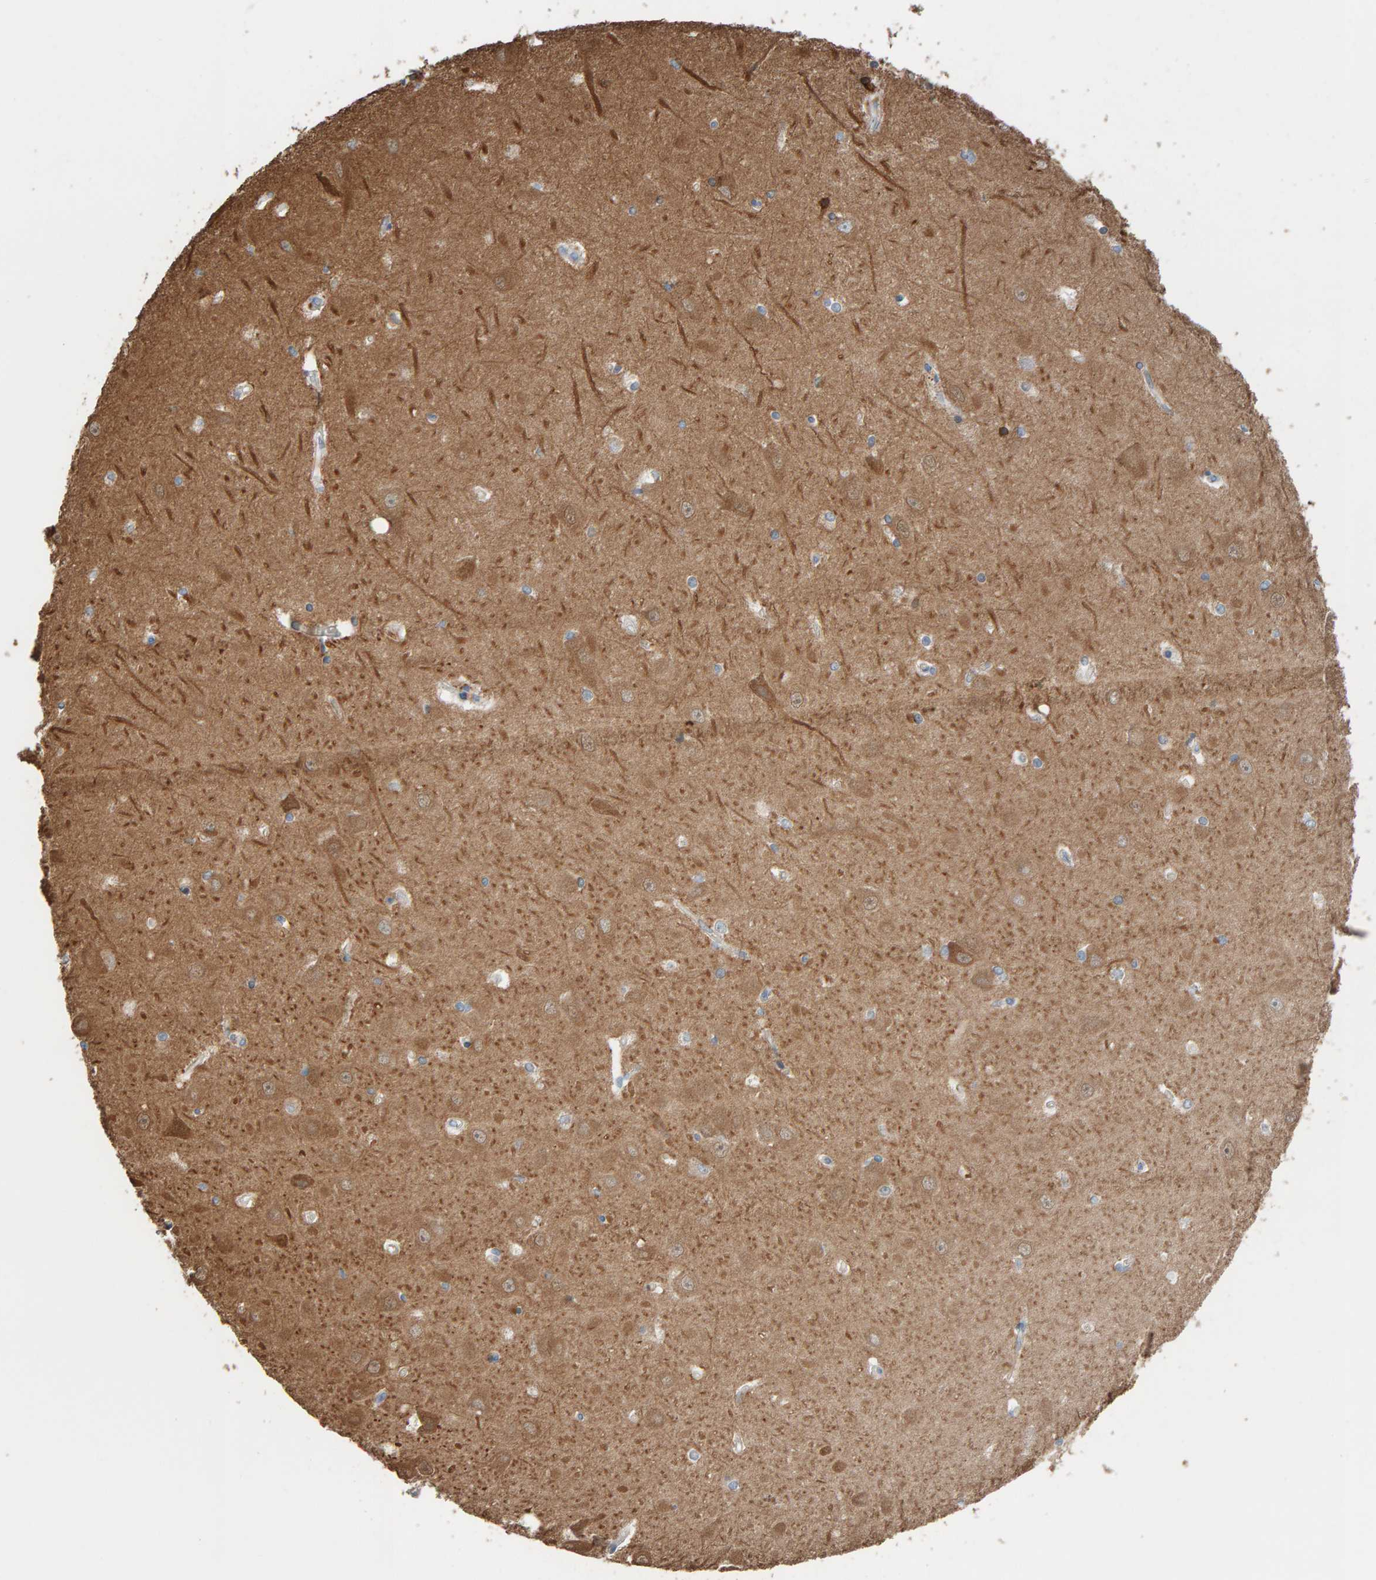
{"staining": {"intensity": "moderate", "quantity": "<25%", "location": "cytoplasmic/membranous"}, "tissue": "hippocampus", "cell_type": "Glial cells", "image_type": "normal", "snomed": [{"axis": "morphology", "description": "Normal tissue, NOS"}, {"axis": "topography", "description": "Hippocampus"}], "caption": "Glial cells show low levels of moderate cytoplasmic/membranous positivity in approximately <25% of cells in unremarkable hippocampus. (Stains: DAB in brown, nuclei in blue, Microscopy: brightfield microscopy at high magnification).", "gene": "IPPK", "patient": {"sex": "male", "age": 45}}